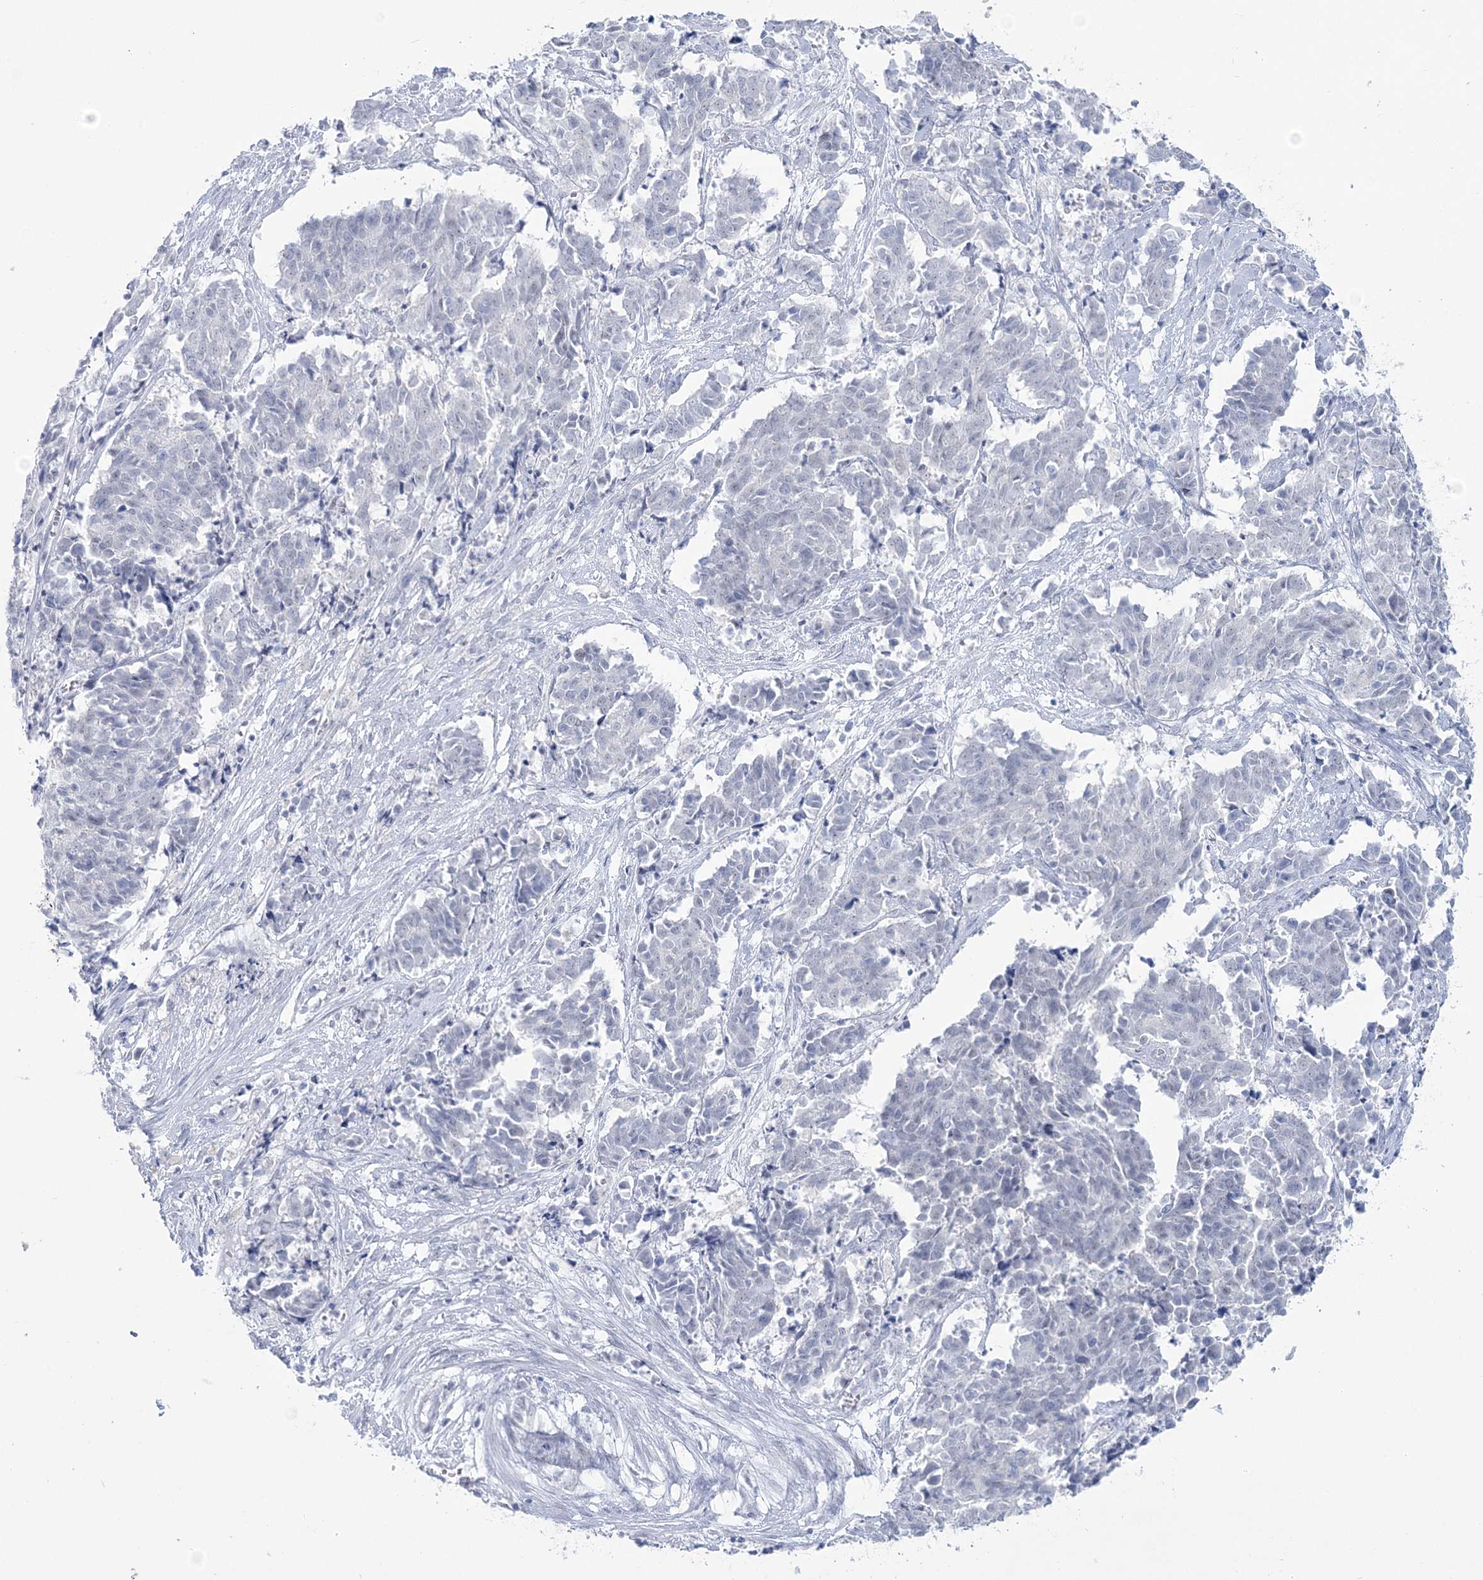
{"staining": {"intensity": "negative", "quantity": "none", "location": "none"}, "tissue": "cervical cancer", "cell_type": "Tumor cells", "image_type": "cancer", "snomed": [{"axis": "morphology", "description": "Normal tissue, NOS"}, {"axis": "morphology", "description": "Squamous cell carcinoma, NOS"}, {"axis": "topography", "description": "Cervix"}], "caption": "Immunohistochemistry (IHC) photomicrograph of neoplastic tissue: cervical squamous cell carcinoma stained with DAB (3,3'-diaminobenzidine) exhibits no significant protein expression in tumor cells.", "gene": "ZNF843", "patient": {"sex": "female", "age": 35}}